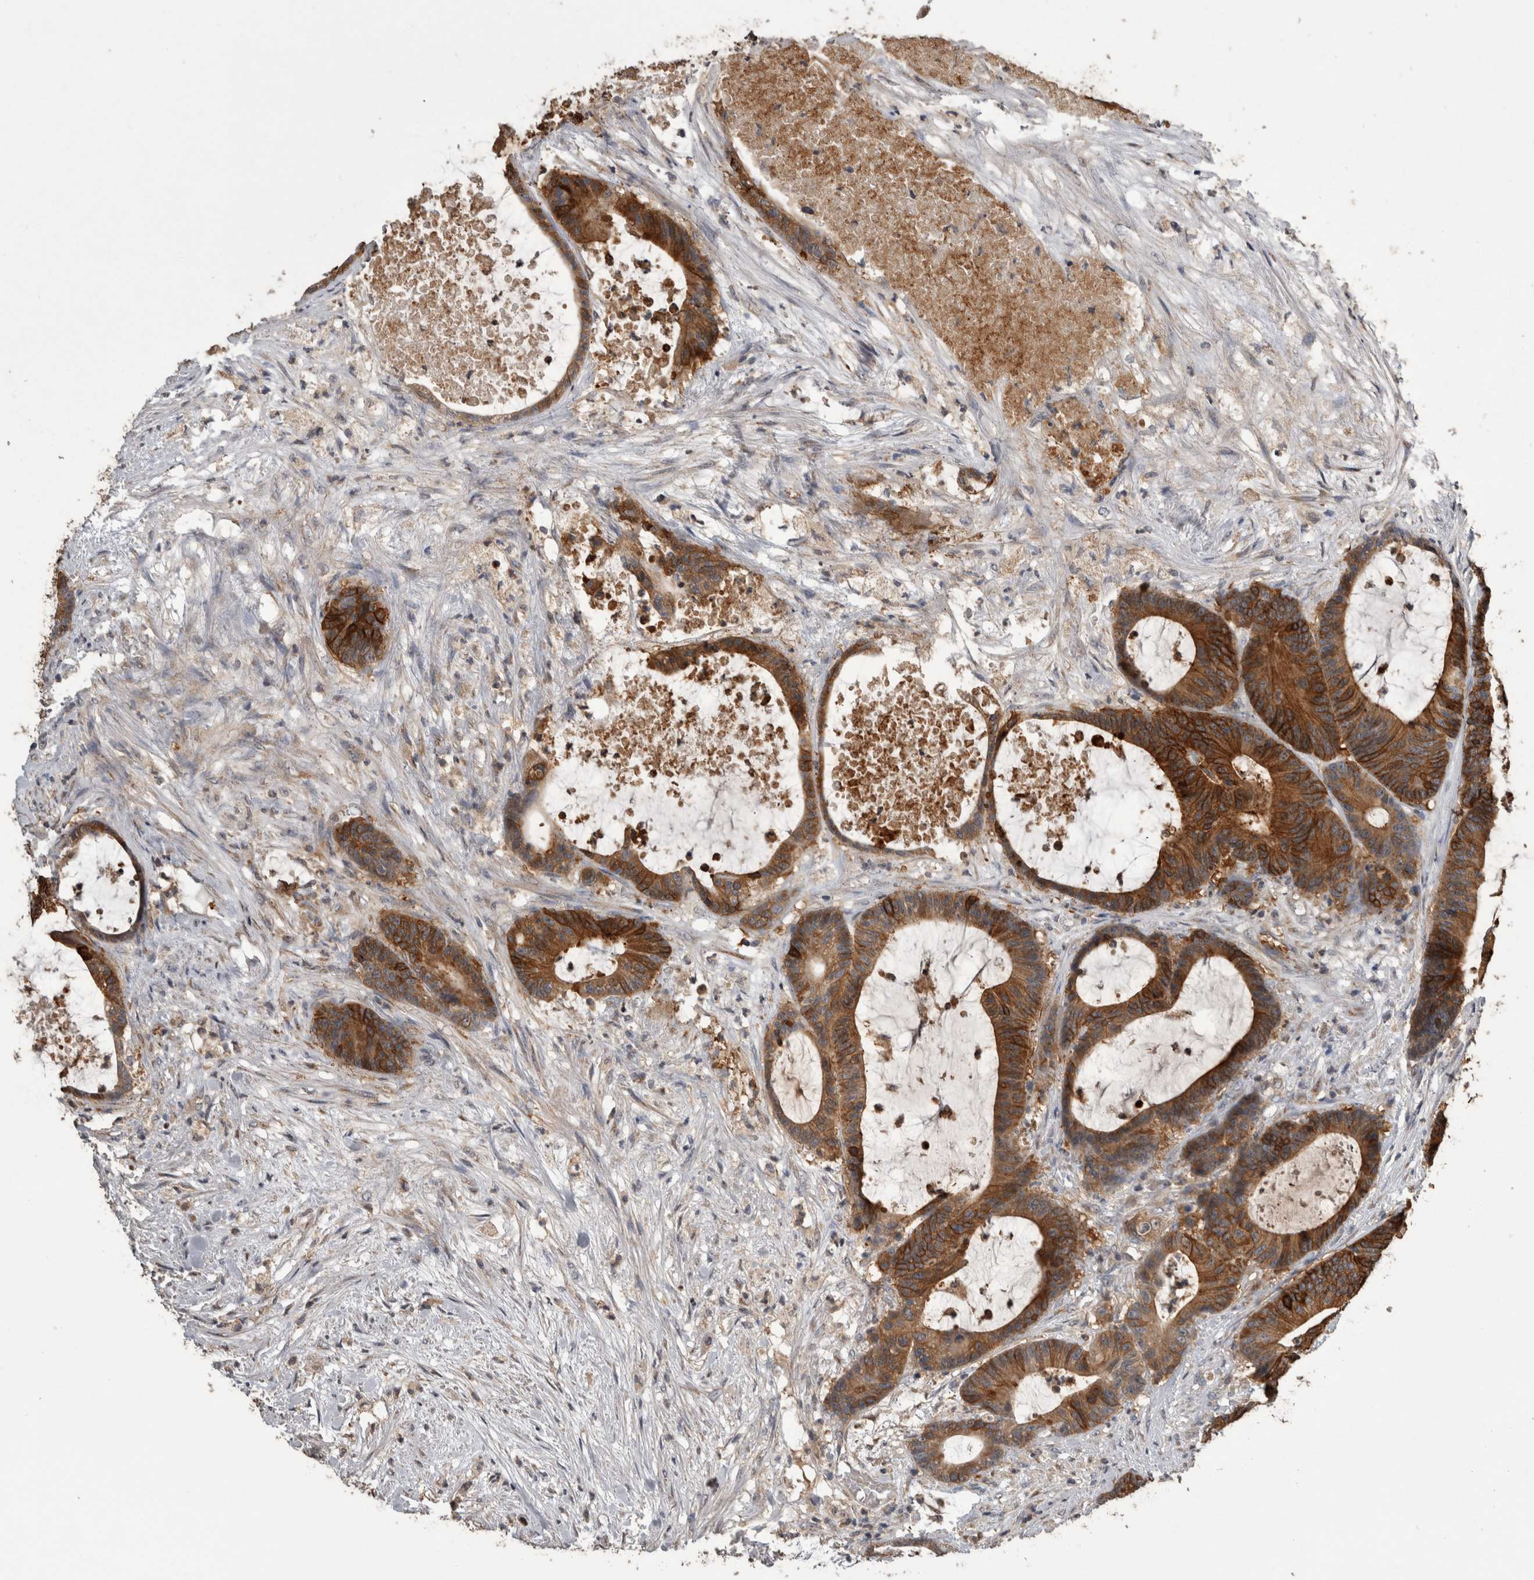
{"staining": {"intensity": "strong", "quantity": ">75%", "location": "cytoplasmic/membranous"}, "tissue": "colorectal cancer", "cell_type": "Tumor cells", "image_type": "cancer", "snomed": [{"axis": "morphology", "description": "Adenocarcinoma, NOS"}, {"axis": "topography", "description": "Colon"}], "caption": "The immunohistochemical stain highlights strong cytoplasmic/membranous staining in tumor cells of colorectal adenocarcinoma tissue.", "gene": "ANXA13", "patient": {"sex": "female", "age": 84}}